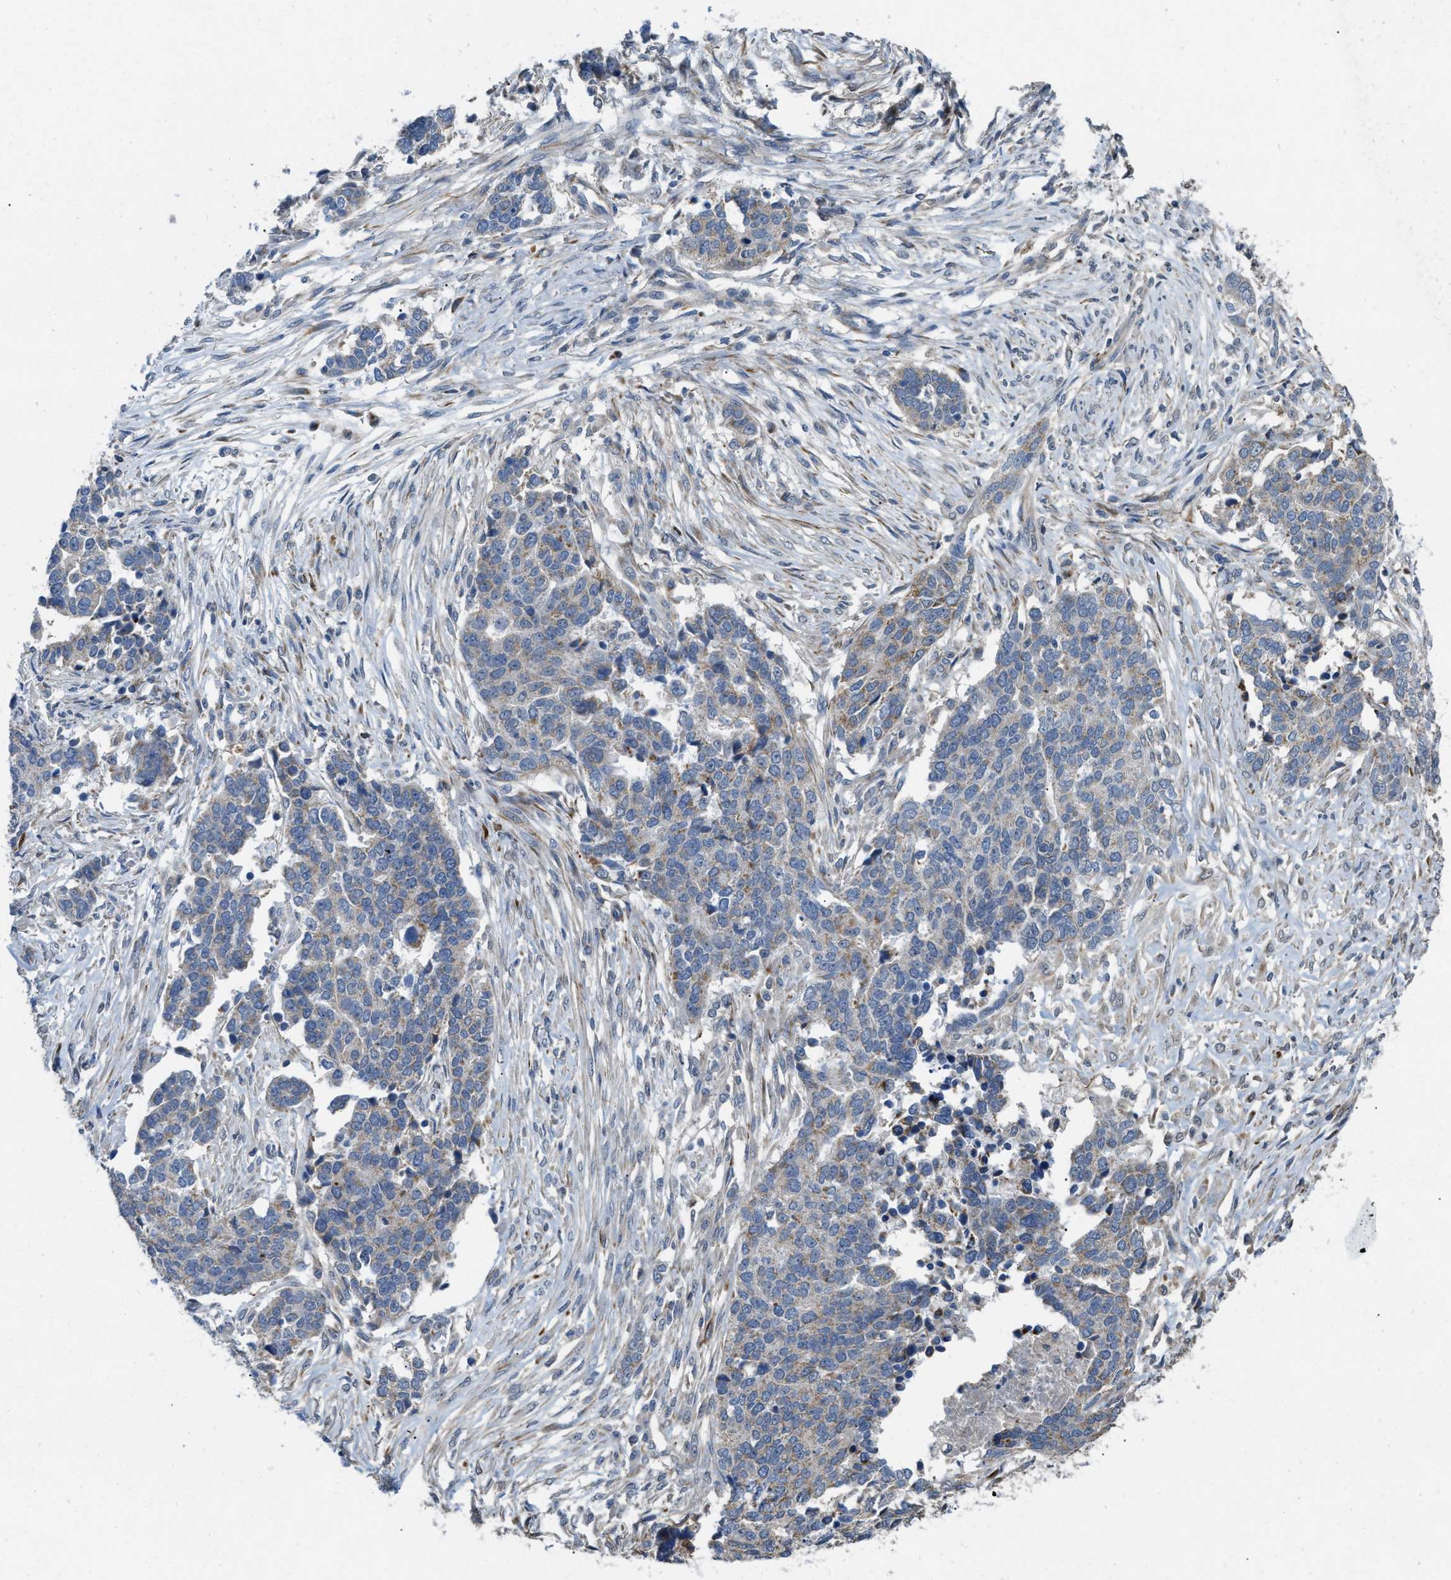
{"staining": {"intensity": "moderate", "quantity": "<25%", "location": "cytoplasmic/membranous"}, "tissue": "ovarian cancer", "cell_type": "Tumor cells", "image_type": "cancer", "snomed": [{"axis": "morphology", "description": "Cystadenocarcinoma, serous, NOS"}, {"axis": "topography", "description": "Ovary"}], "caption": "High-power microscopy captured an immunohistochemistry image of ovarian serous cystadenocarcinoma, revealing moderate cytoplasmic/membranous expression in approximately <25% of tumor cells.", "gene": "DHX58", "patient": {"sex": "female", "age": 44}}